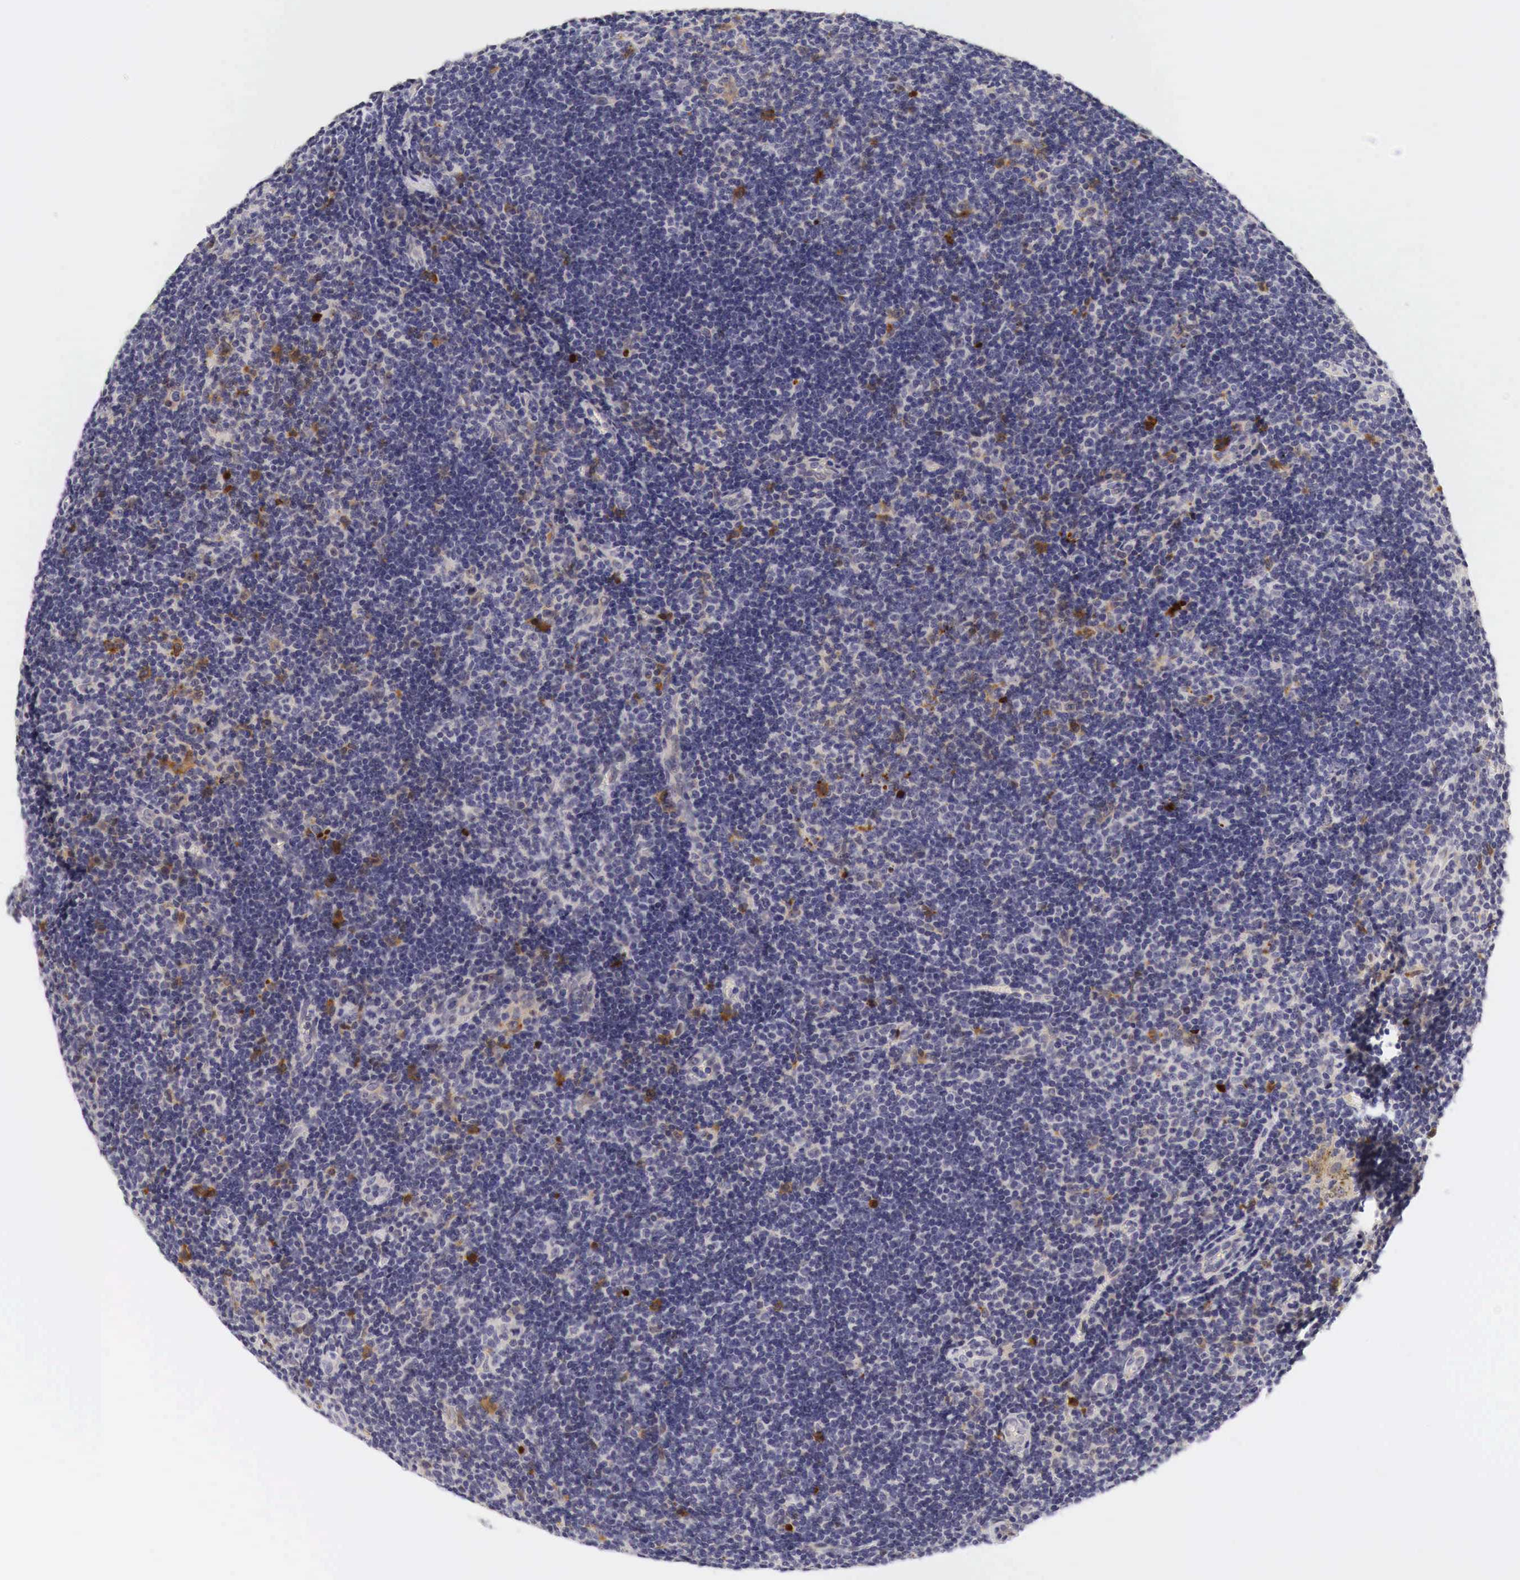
{"staining": {"intensity": "moderate", "quantity": "<25%", "location": "cytoplasmic/membranous,nuclear"}, "tissue": "lymphoma", "cell_type": "Tumor cells", "image_type": "cancer", "snomed": [{"axis": "morphology", "description": "Malignant lymphoma, non-Hodgkin's type, Low grade"}, {"axis": "topography", "description": "Lymph node"}], "caption": "Lymphoma tissue displays moderate cytoplasmic/membranous and nuclear staining in approximately <25% of tumor cells, visualized by immunohistochemistry.", "gene": "CASP3", "patient": {"sex": "male", "age": 49}}